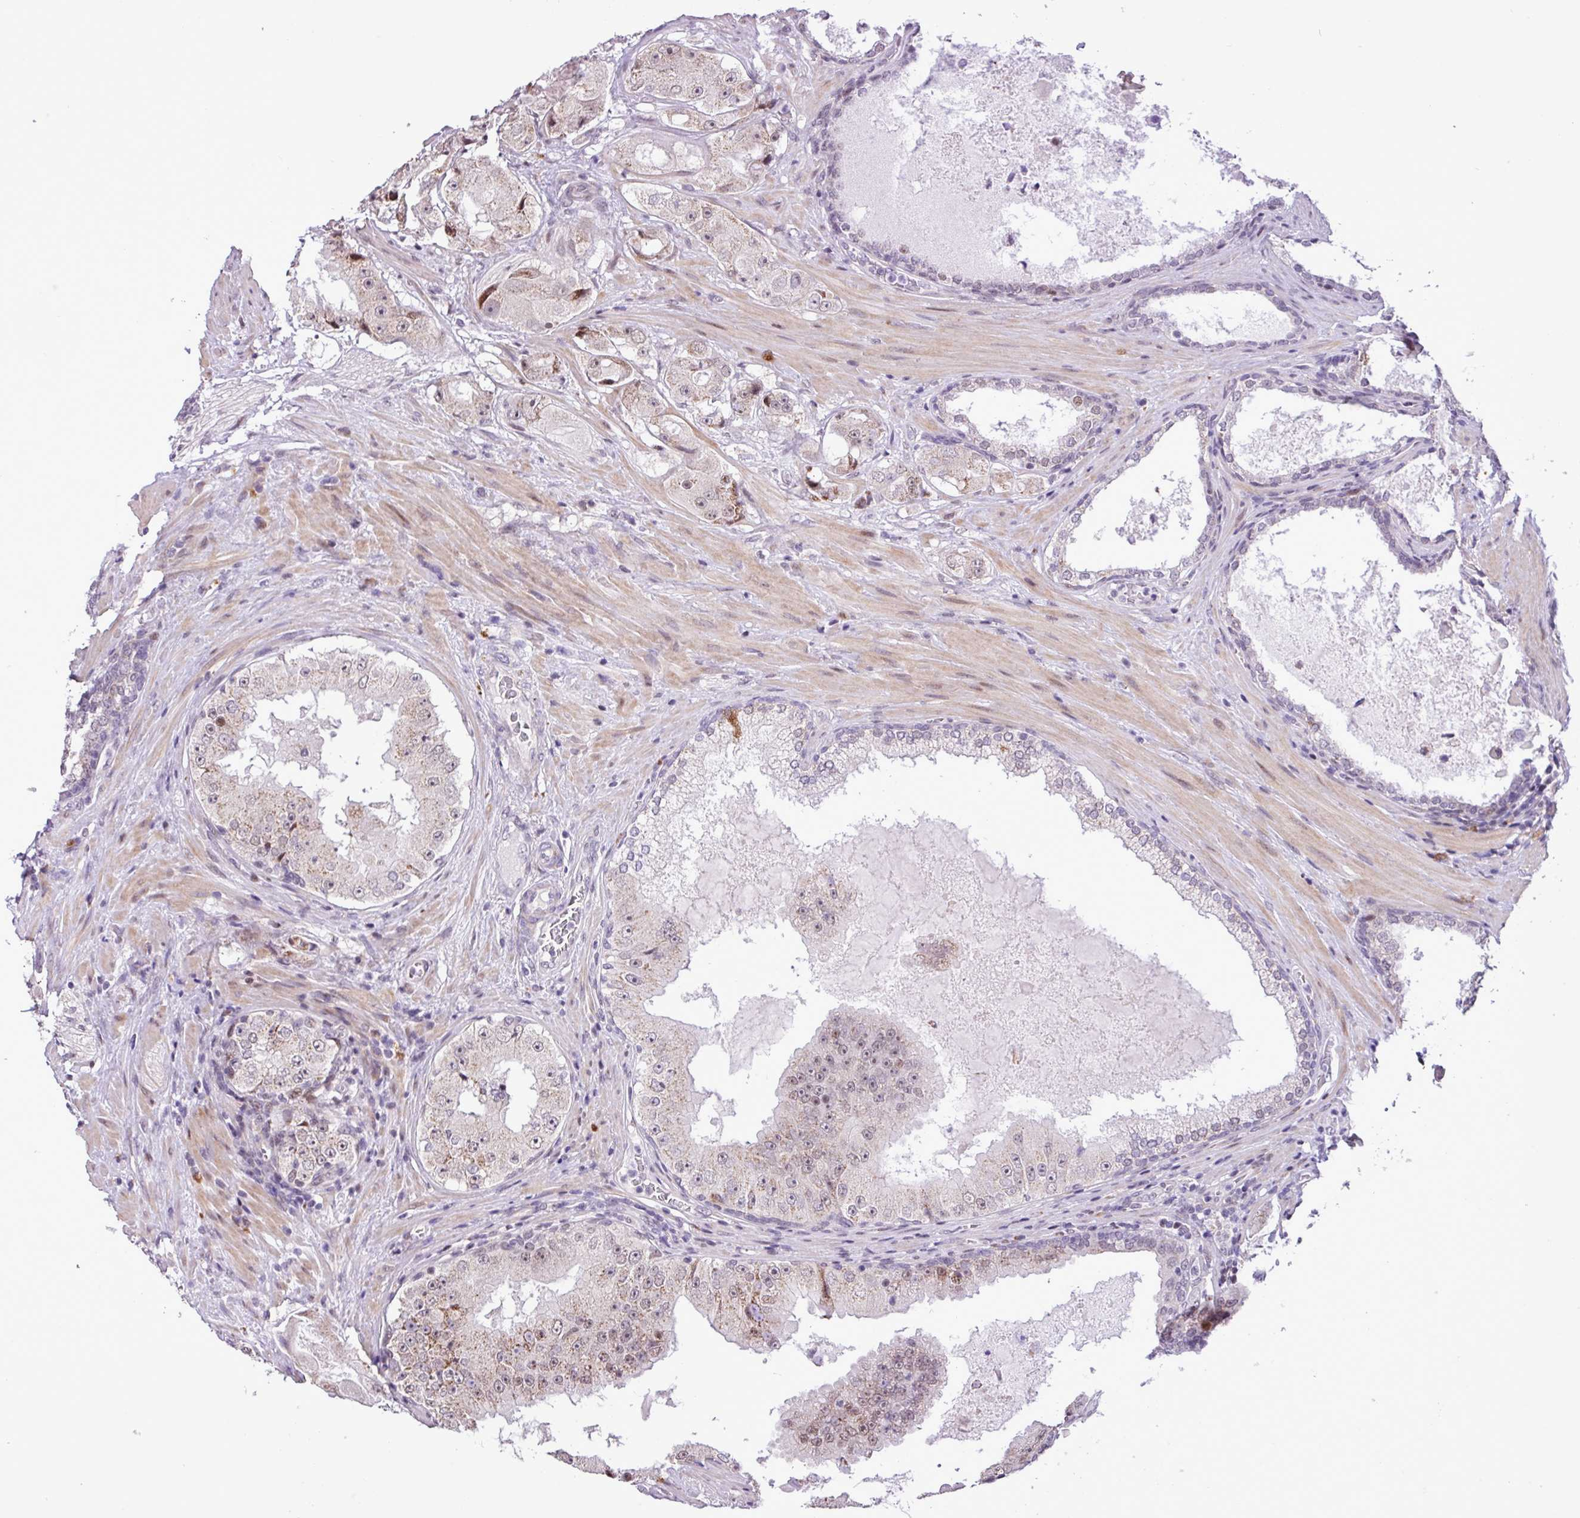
{"staining": {"intensity": "weak", "quantity": "25%-75%", "location": "nuclear"}, "tissue": "prostate cancer", "cell_type": "Tumor cells", "image_type": "cancer", "snomed": [{"axis": "morphology", "description": "Adenocarcinoma, High grade"}, {"axis": "topography", "description": "Prostate"}], "caption": "Tumor cells reveal low levels of weak nuclear staining in about 25%-75% of cells in human prostate high-grade adenocarcinoma.", "gene": "ZNF354A", "patient": {"sex": "male", "age": 73}}